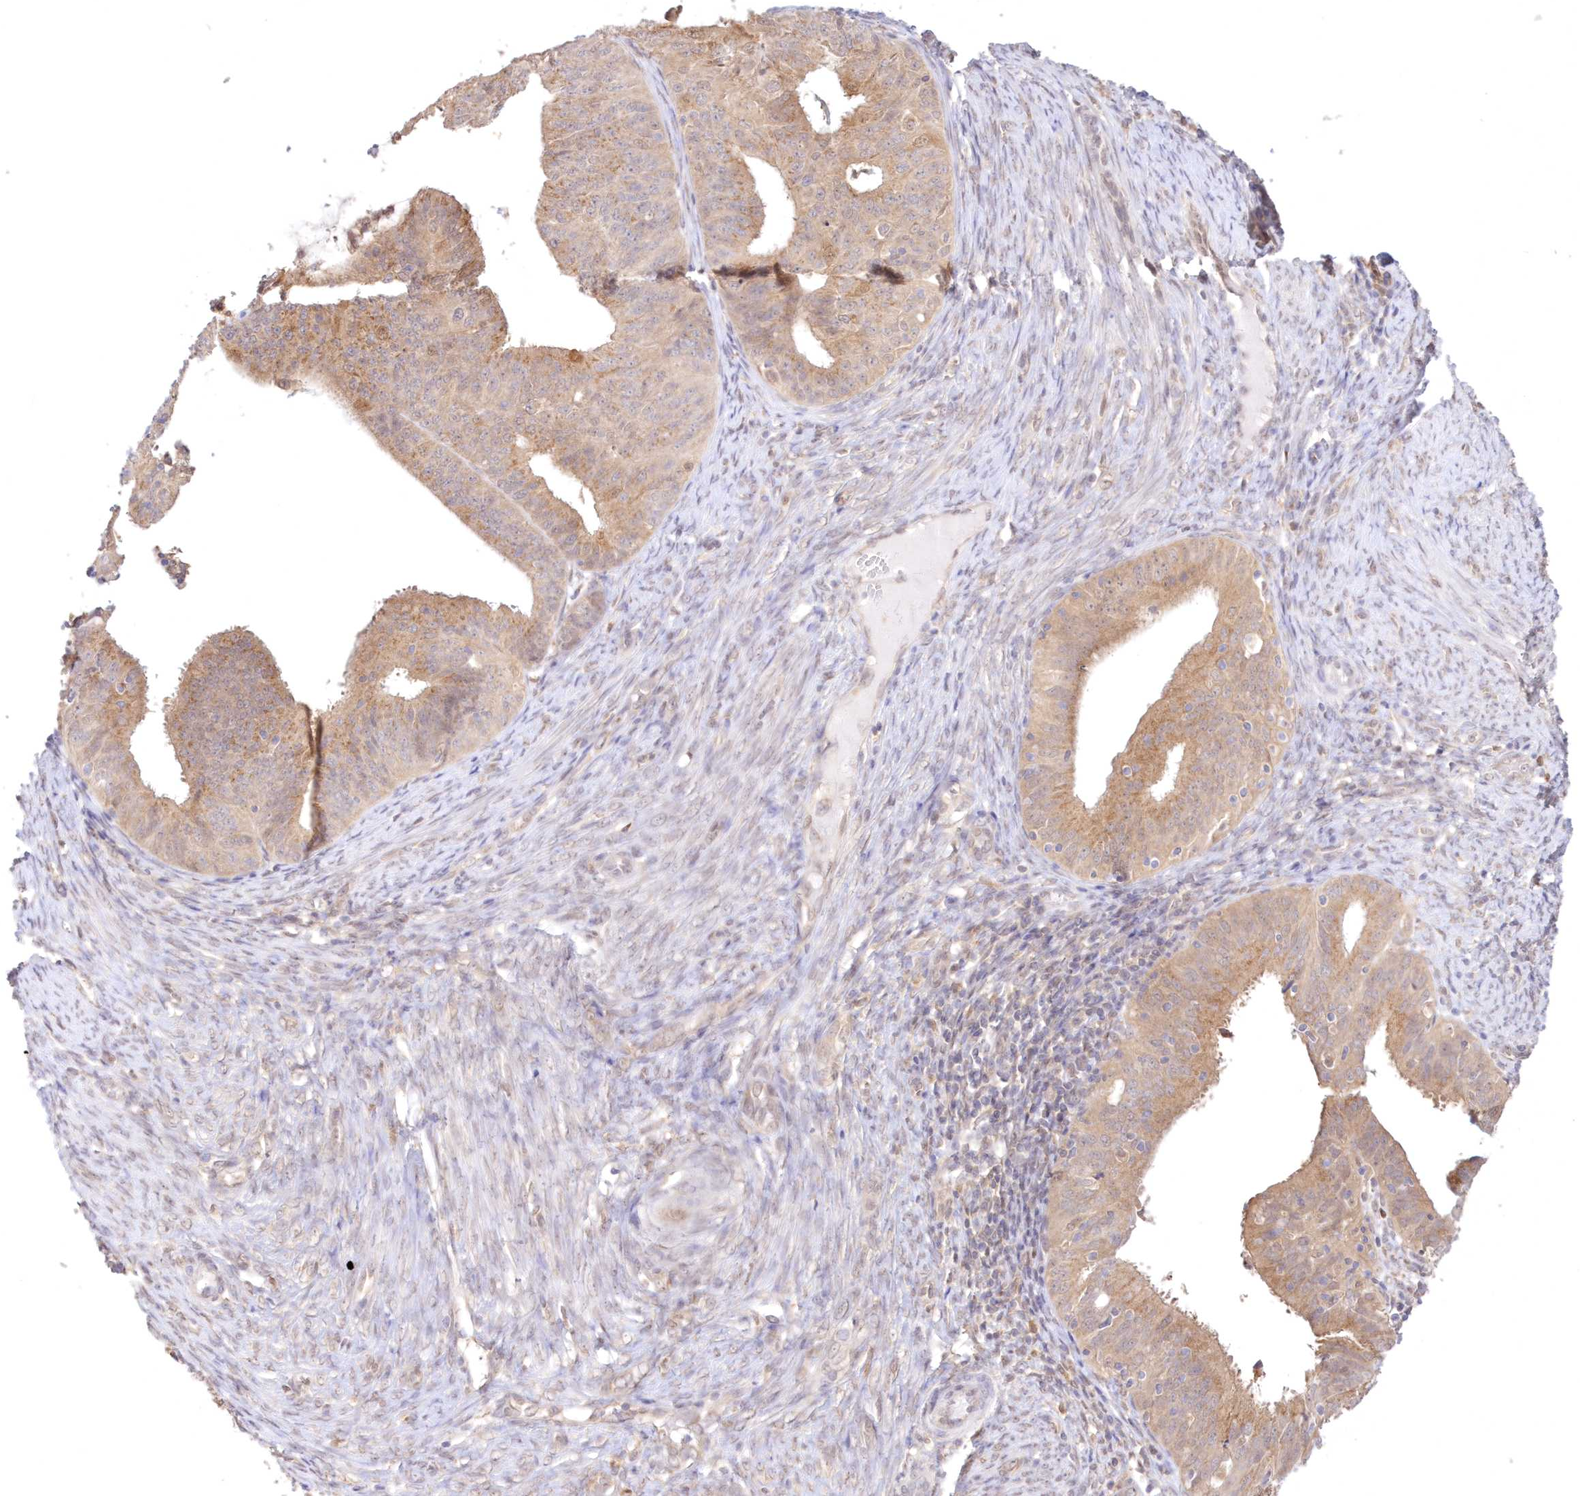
{"staining": {"intensity": "moderate", "quantity": ">75%", "location": "cytoplasmic/membranous"}, "tissue": "endometrial cancer", "cell_type": "Tumor cells", "image_type": "cancer", "snomed": [{"axis": "morphology", "description": "Adenocarcinoma, NOS"}, {"axis": "topography", "description": "Endometrium"}], "caption": "Endometrial adenocarcinoma stained with DAB (3,3'-diaminobenzidine) immunohistochemistry demonstrates medium levels of moderate cytoplasmic/membranous expression in approximately >75% of tumor cells. The protein is shown in brown color, while the nuclei are stained blue.", "gene": "RNPEP", "patient": {"sex": "female", "age": 51}}